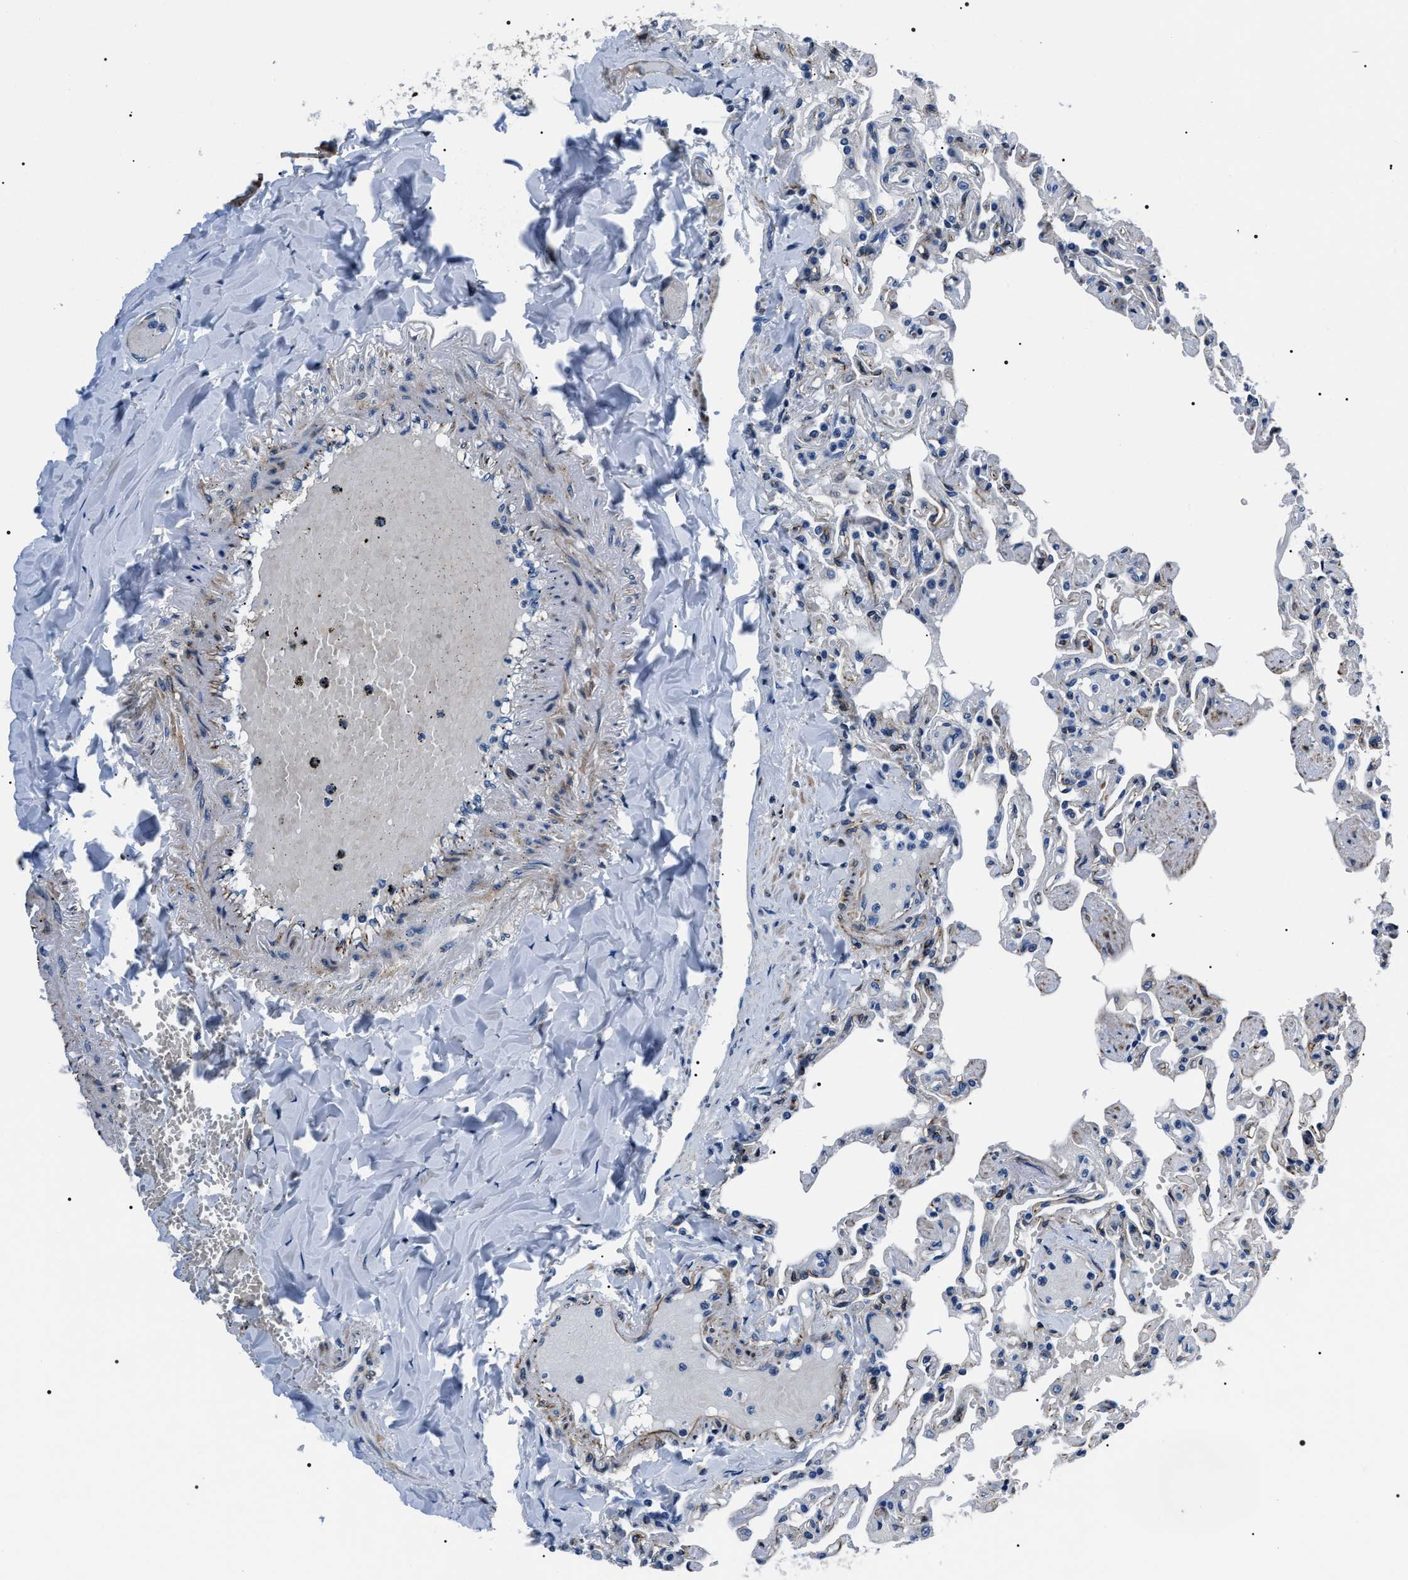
{"staining": {"intensity": "moderate", "quantity": "<25%", "location": "cytoplasmic/membranous"}, "tissue": "lung", "cell_type": "Alveolar cells", "image_type": "normal", "snomed": [{"axis": "morphology", "description": "Normal tissue, NOS"}, {"axis": "topography", "description": "Lung"}], "caption": "Benign lung displays moderate cytoplasmic/membranous staining in approximately <25% of alveolar cells (brown staining indicates protein expression, while blue staining denotes nuclei)..", "gene": "BAG2", "patient": {"sex": "male", "age": 21}}